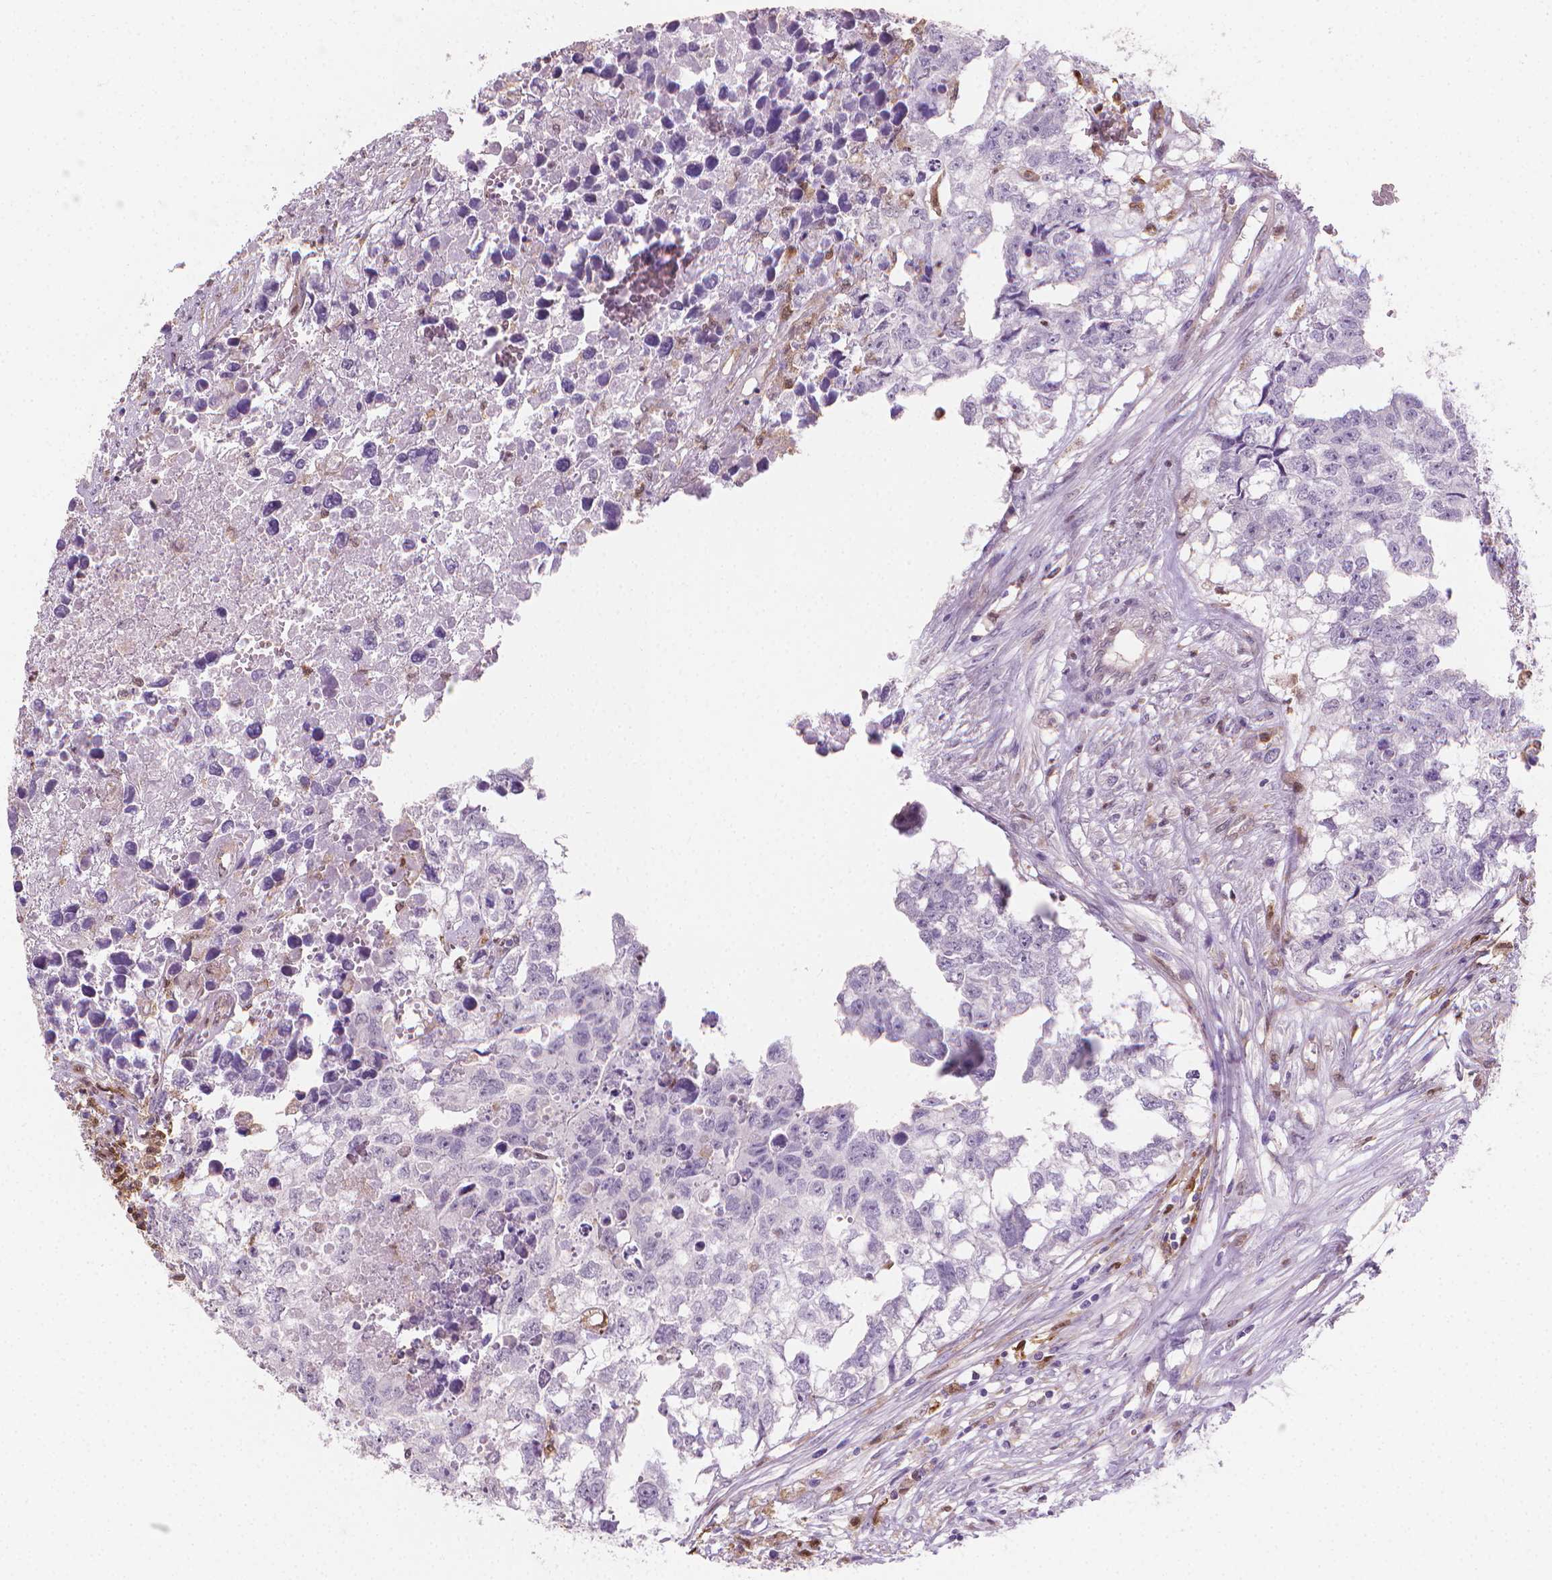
{"staining": {"intensity": "negative", "quantity": "none", "location": "none"}, "tissue": "testis cancer", "cell_type": "Tumor cells", "image_type": "cancer", "snomed": [{"axis": "morphology", "description": "Carcinoma, Embryonal, NOS"}, {"axis": "morphology", "description": "Teratoma, malignant, NOS"}, {"axis": "topography", "description": "Testis"}], "caption": "There is no significant positivity in tumor cells of testis malignant teratoma.", "gene": "TNFAIP2", "patient": {"sex": "male", "age": 44}}